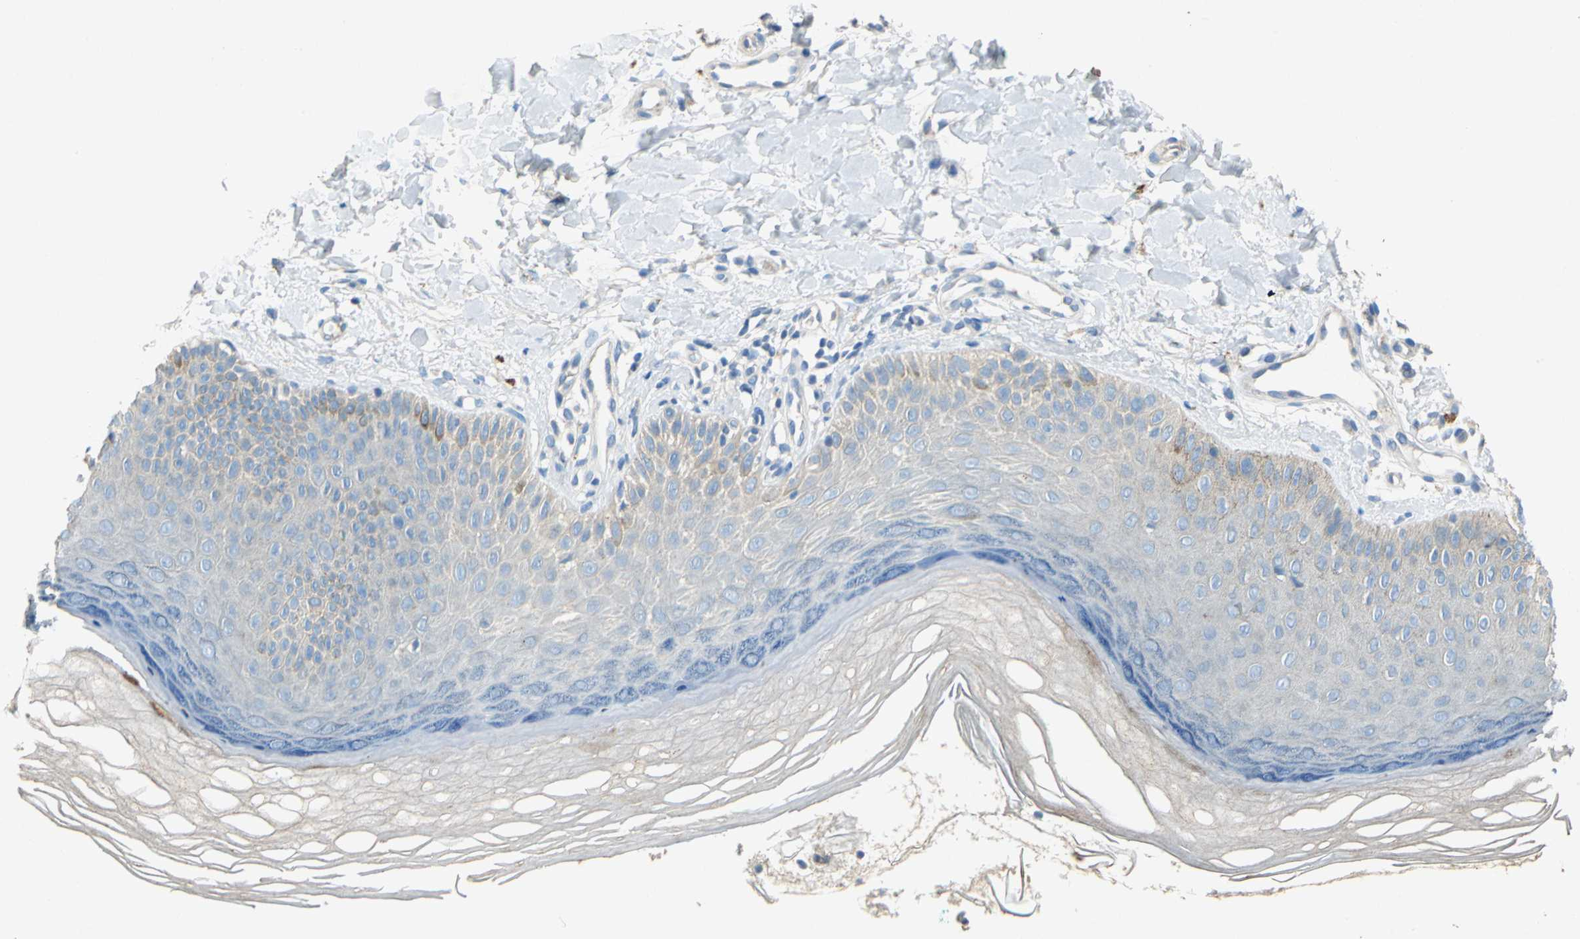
{"staining": {"intensity": "negative", "quantity": "none", "location": "none"}, "tissue": "skin", "cell_type": "Fibroblasts", "image_type": "normal", "snomed": [{"axis": "morphology", "description": "Normal tissue, NOS"}, {"axis": "topography", "description": "Skin"}], "caption": "Immunohistochemistry histopathology image of normal skin: skin stained with DAB exhibits no significant protein expression in fibroblasts.", "gene": "ADAMTS5", "patient": {"sex": "male", "age": 26}}